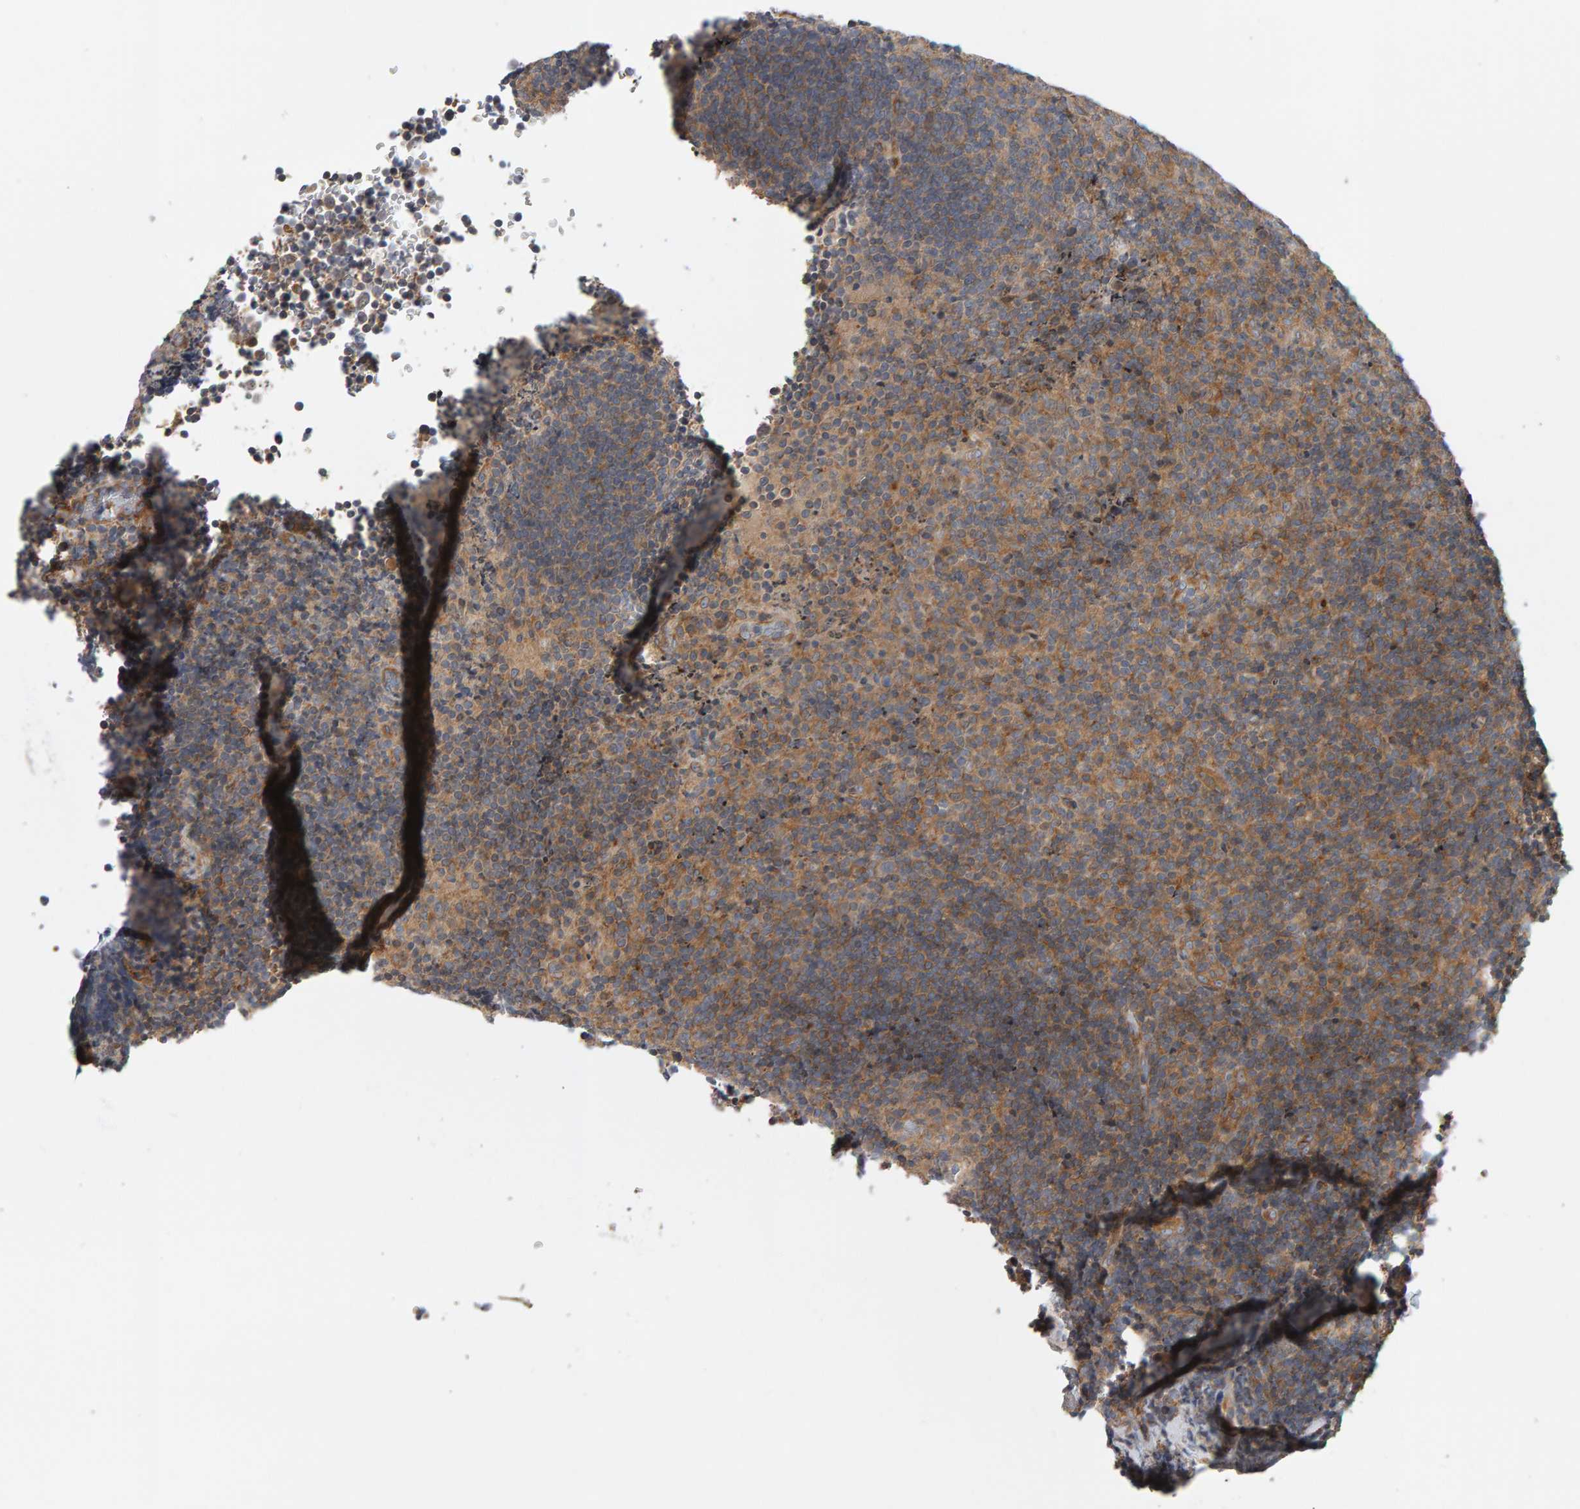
{"staining": {"intensity": "weak", "quantity": ">75%", "location": "cytoplasmic/membranous"}, "tissue": "lymphoma", "cell_type": "Tumor cells", "image_type": "cancer", "snomed": [{"axis": "morphology", "description": "Malignant lymphoma, non-Hodgkin's type, High grade"}, {"axis": "topography", "description": "Tonsil"}], "caption": "Brown immunohistochemical staining in human high-grade malignant lymphoma, non-Hodgkin's type exhibits weak cytoplasmic/membranous positivity in about >75% of tumor cells. (IHC, brightfield microscopy, high magnification).", "gene": "C9orf72", "patient": {"sex": "female", "age": 36}}